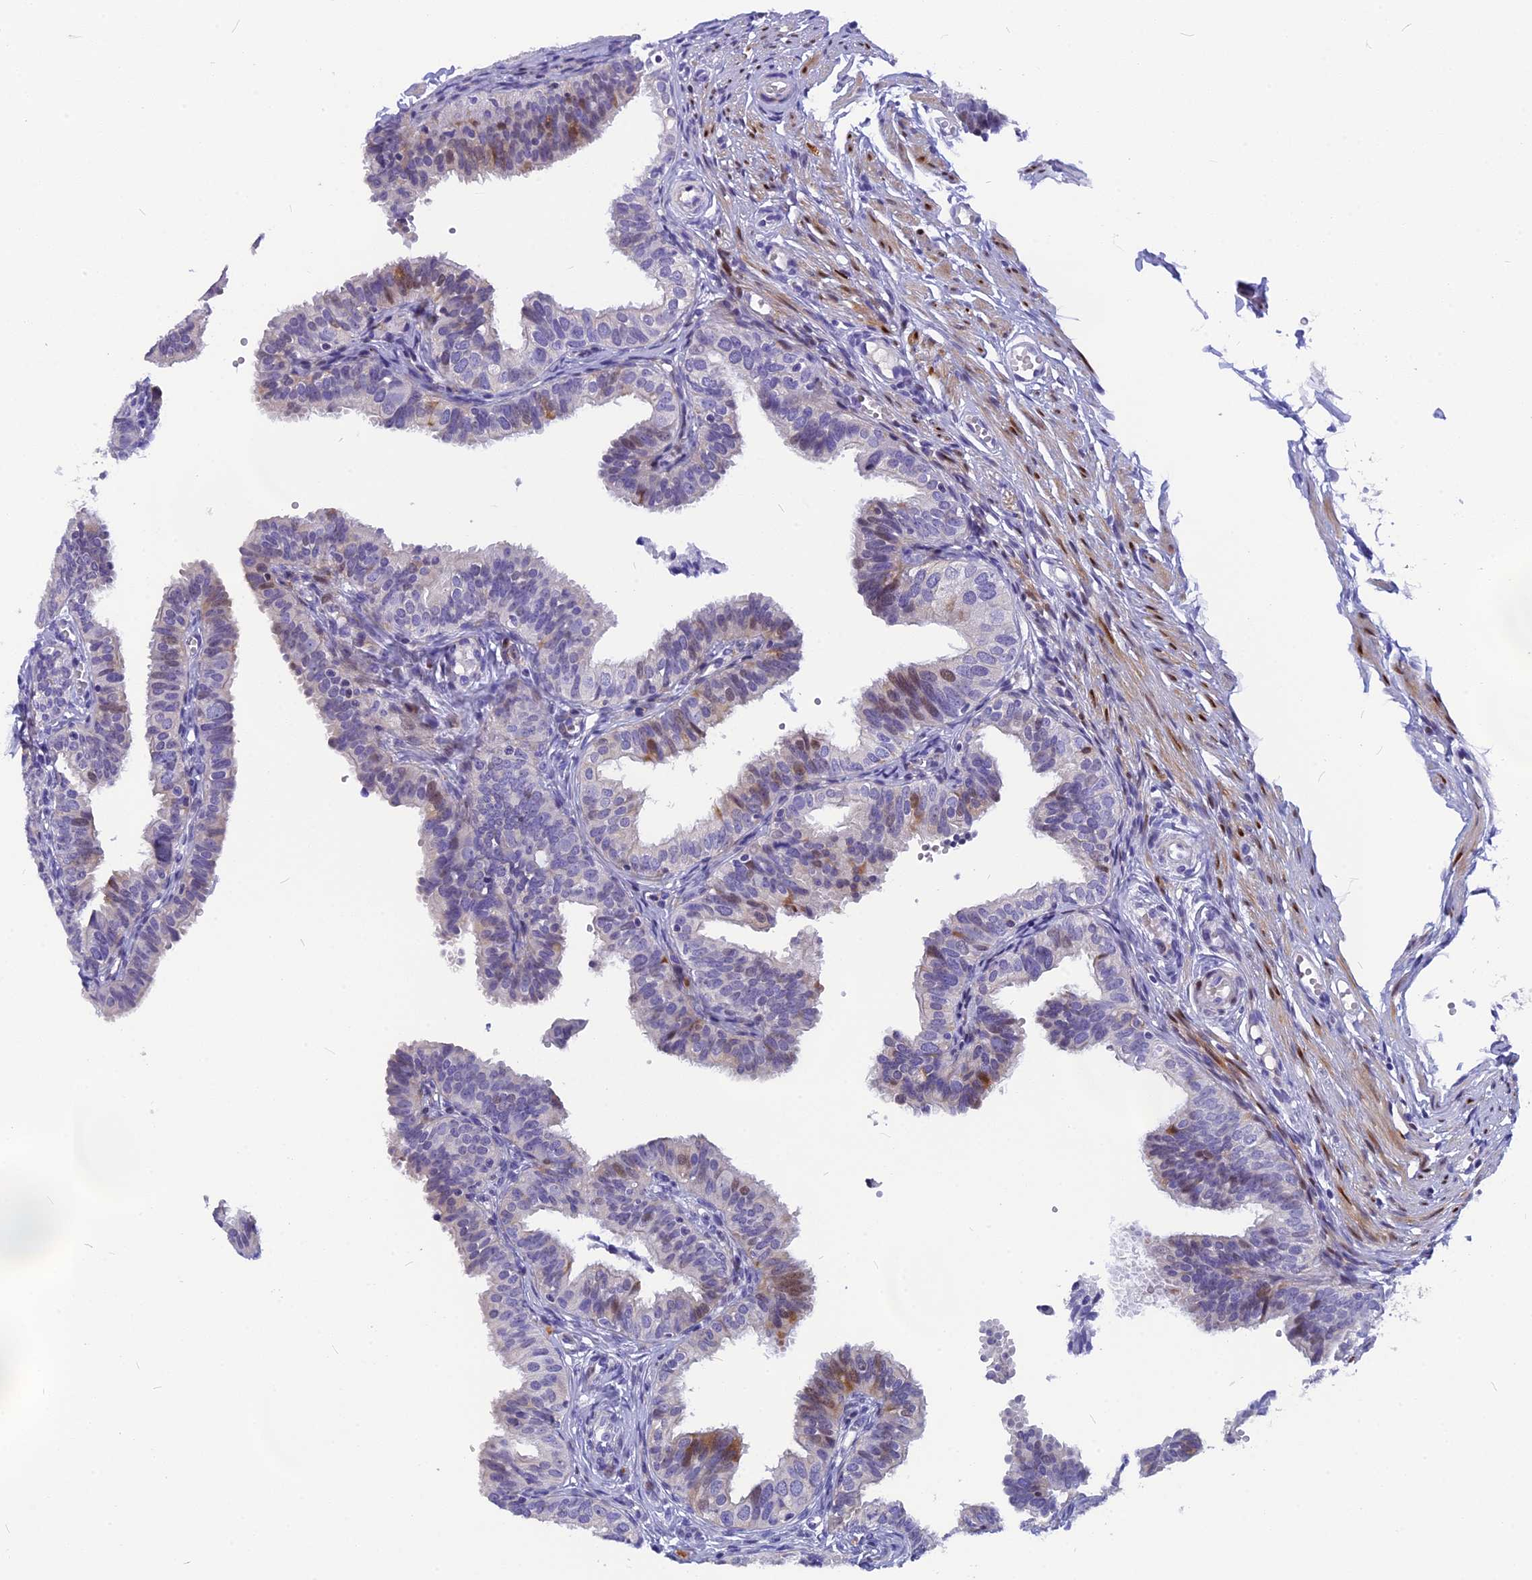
{"staining": {"intensity": "moderate", "quantity": "<25%", "location": "cytoplasmic/membranous,nuclear"}, "tissue": "fallopian tube", "cell_type": "Glandular cells", "image_type": "normal", "snomed": [{"axis": "morphology", "description": "Normal tissue, NOS"}, {"axis": "topography", "description": "Fallopian tube"}], "caption": "High-magnification brightfield microscopy of normal fallopian tube stained with DAB (3,3'-diaminobenzidine) (brown) and counterstained with hematoxylin (blue). glandular cells exhibit moderate cytoplasmic/membranous,nuclear expression is identified in about<25% of cells.", "gene": "NKPD1", "patient": {"sex": "female", "age": 35}}